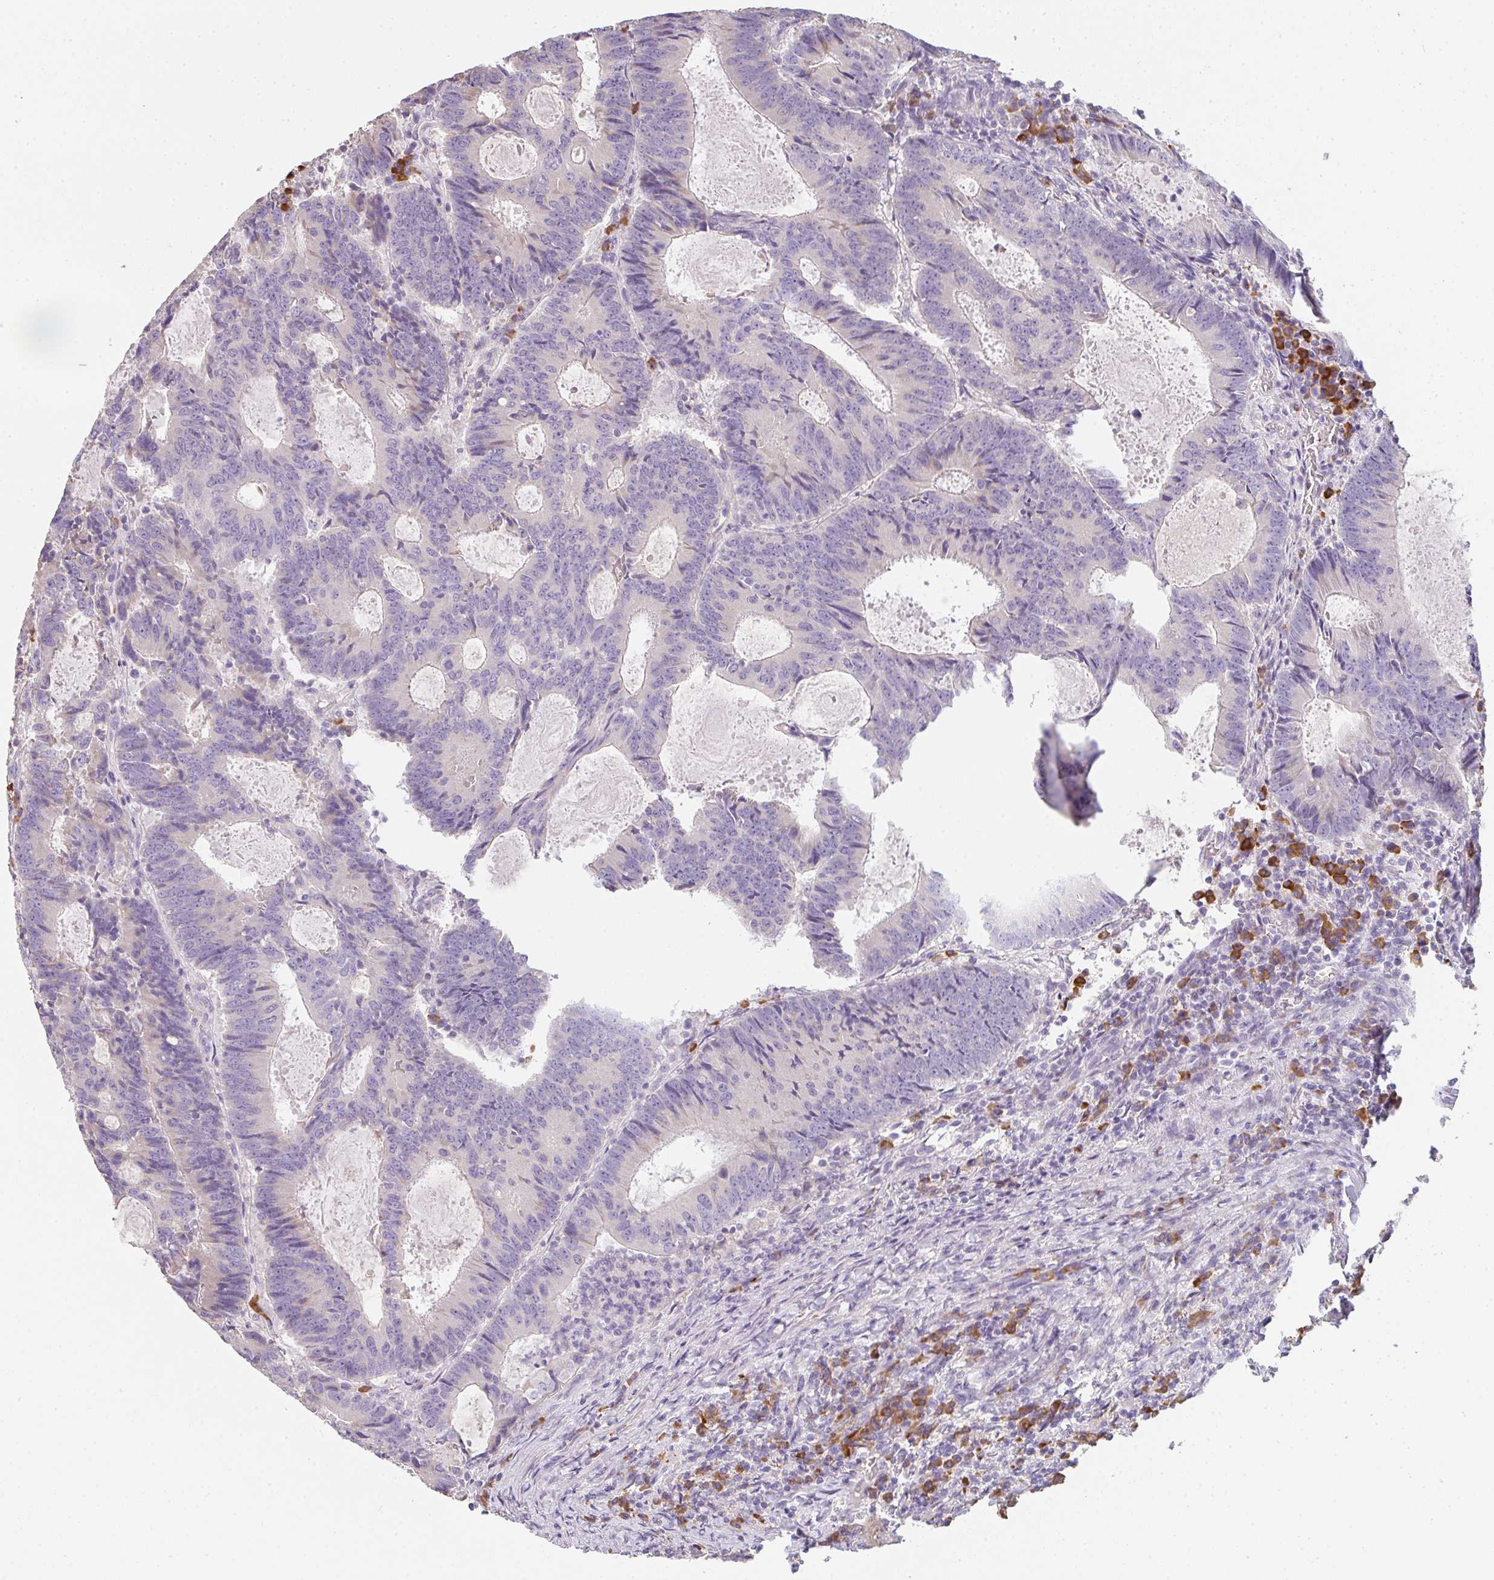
{"staining": {"intensity": "negative", "quantity": "none", "location": "none"}, "tissue": "colorectal cancer", "cell_type": "Tumor cells", "image_type": "cancer", "snomed": [{"axis": "morphology", "description": "Adenocarcinoma, NOS"}, {"axis": "topography", "description": "Colon"}], "caption": "Human adenocarcinoma (colorectal) stained for a protein using immunohistochemistry displays no expression in tumor cells.", "gene": "ZNF215", "patient": {"sex": "male", "age": 67}}